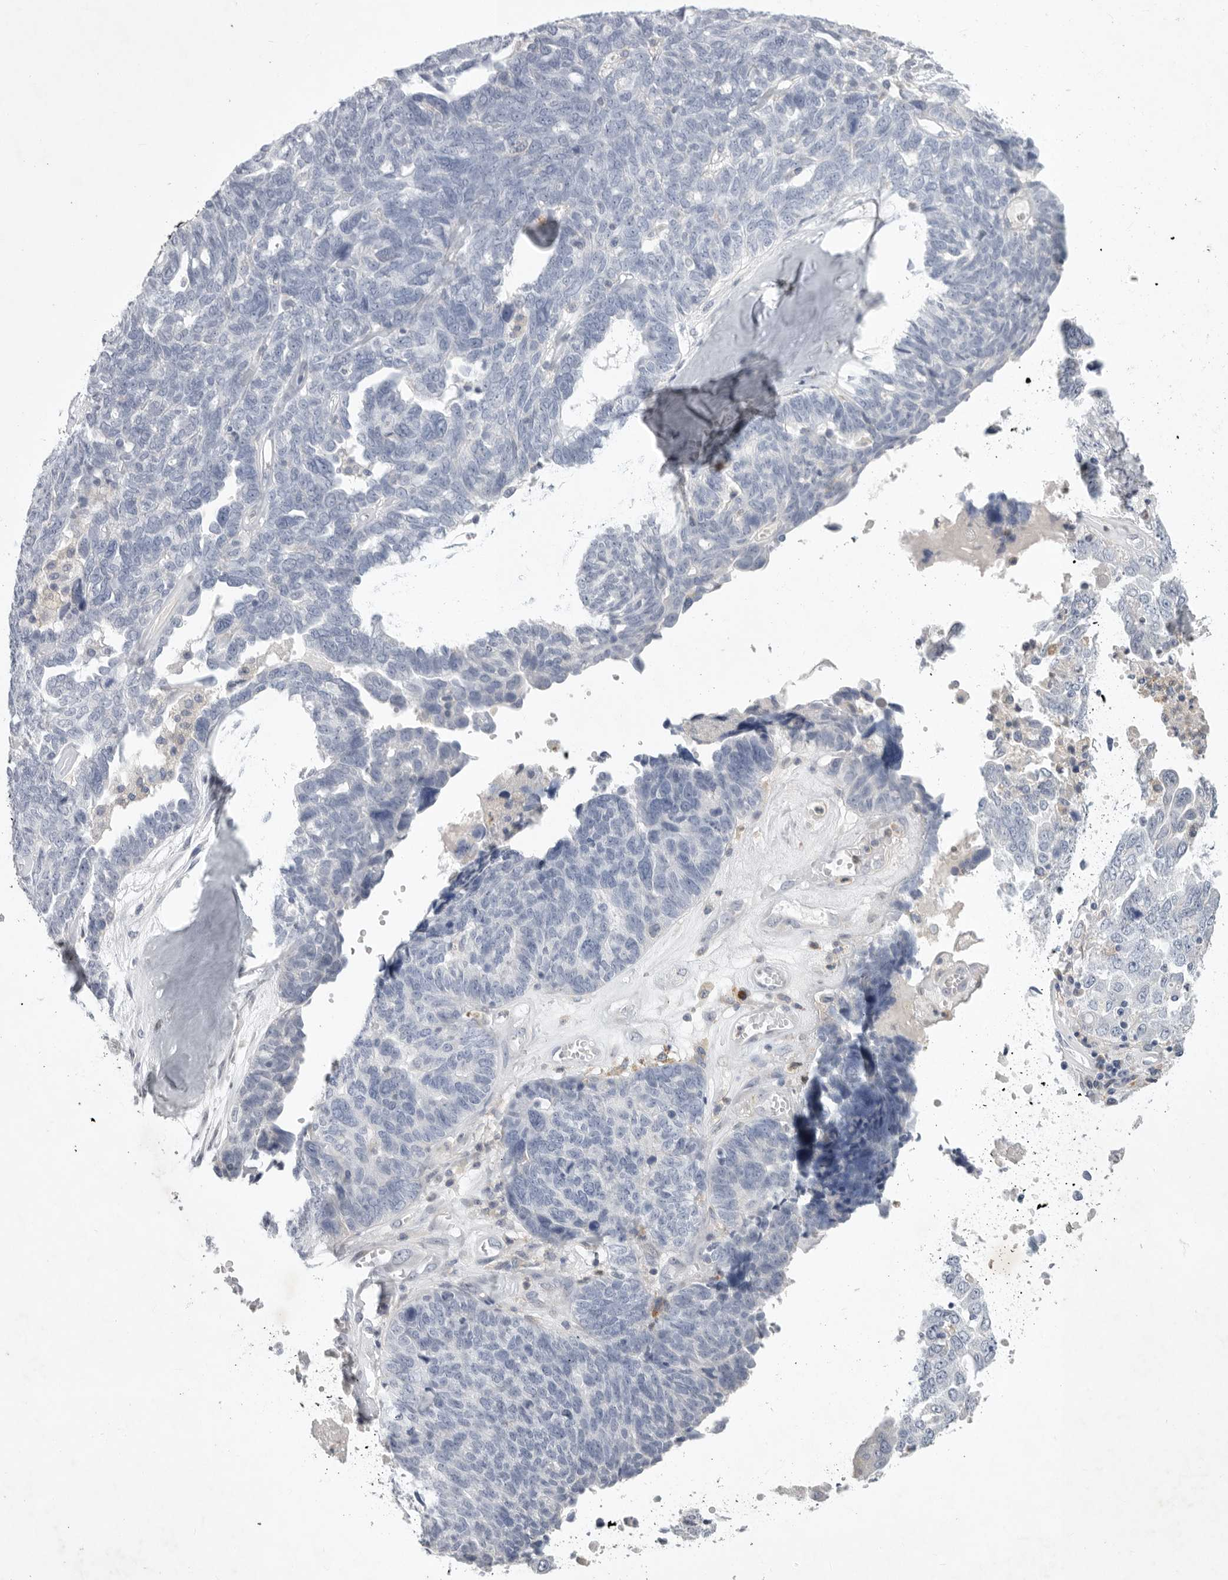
{"staining": {"intensity": "negative", "quantity": "none", "location": "none"}, "tissue": "ovarian cancer", "cell_type": "Tumor cells", "image_type": "cancer", "snomed": [{"axis": "morphology", "description": "Cystadenocarcinoma, serous, NOS"}, {"axis": "topography", "description": "Ovary"}], "caption": "This is an immunohistochemistry histopathology image of human ovarian serous cystadenocarcinoma. There is no positivity in tumor cells.", "gene": "SIGLEC10", "patient": {"sex": "female", "age": 79}}